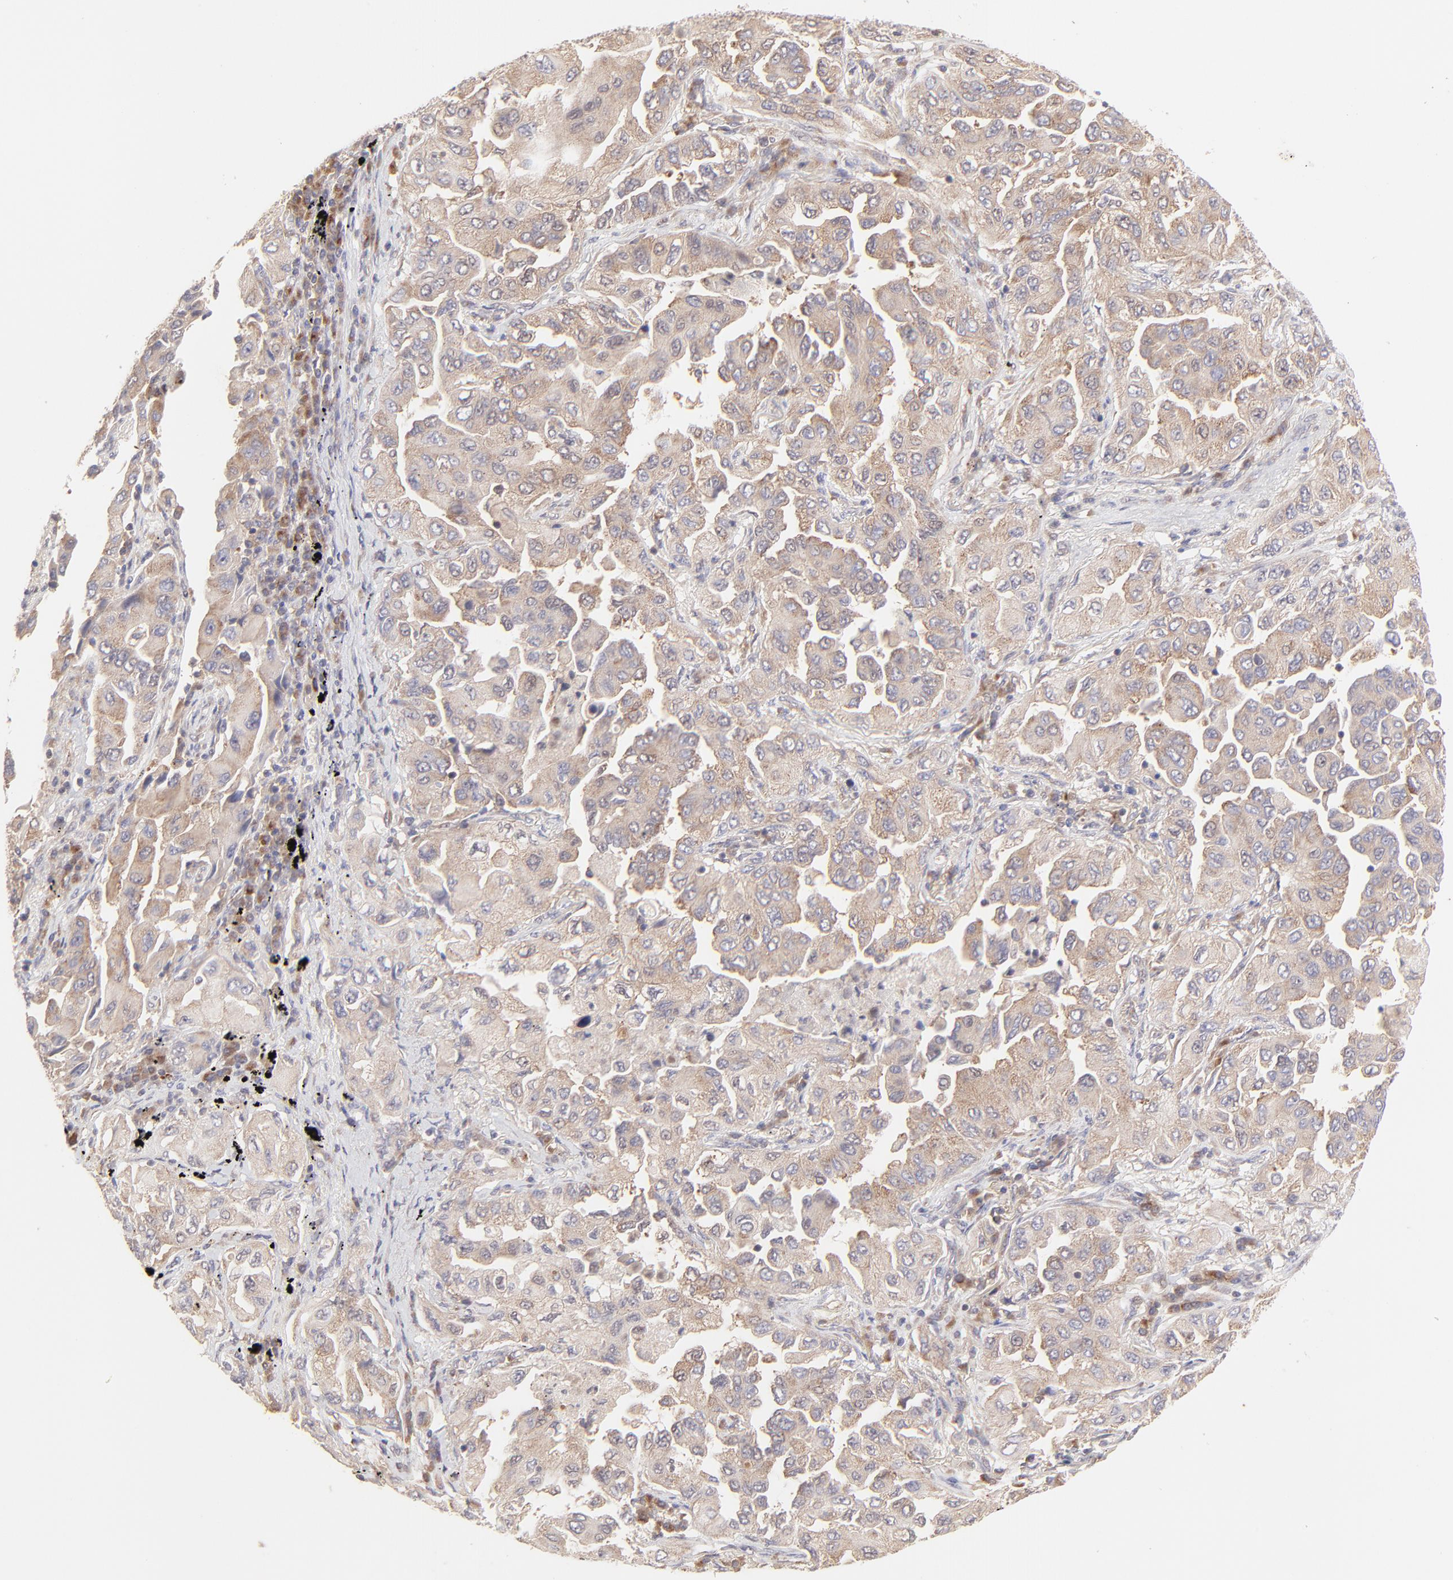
{"staining": {"intensity": "weak", "quantity": "25%-75%", "location": "cytoplasmic/membranous"}, "tissue": "lung cancer", "cell_type": "Tumor cells", "image_type": "cancer", "snomed": [{"axis": "morphology", "description": "Adenocarcinoma, NOS"}, {"axis": "topography", "description": "Lung"}], "caption": "There is low levels of weak cytoplasmic/membranous staining in tumor cells of lung adenocarcinoma, as demonstrated by immunohistochemical staining (brown color).", "gene": "TNRC6B", "patient": {"sex": "female", "age": 65}}